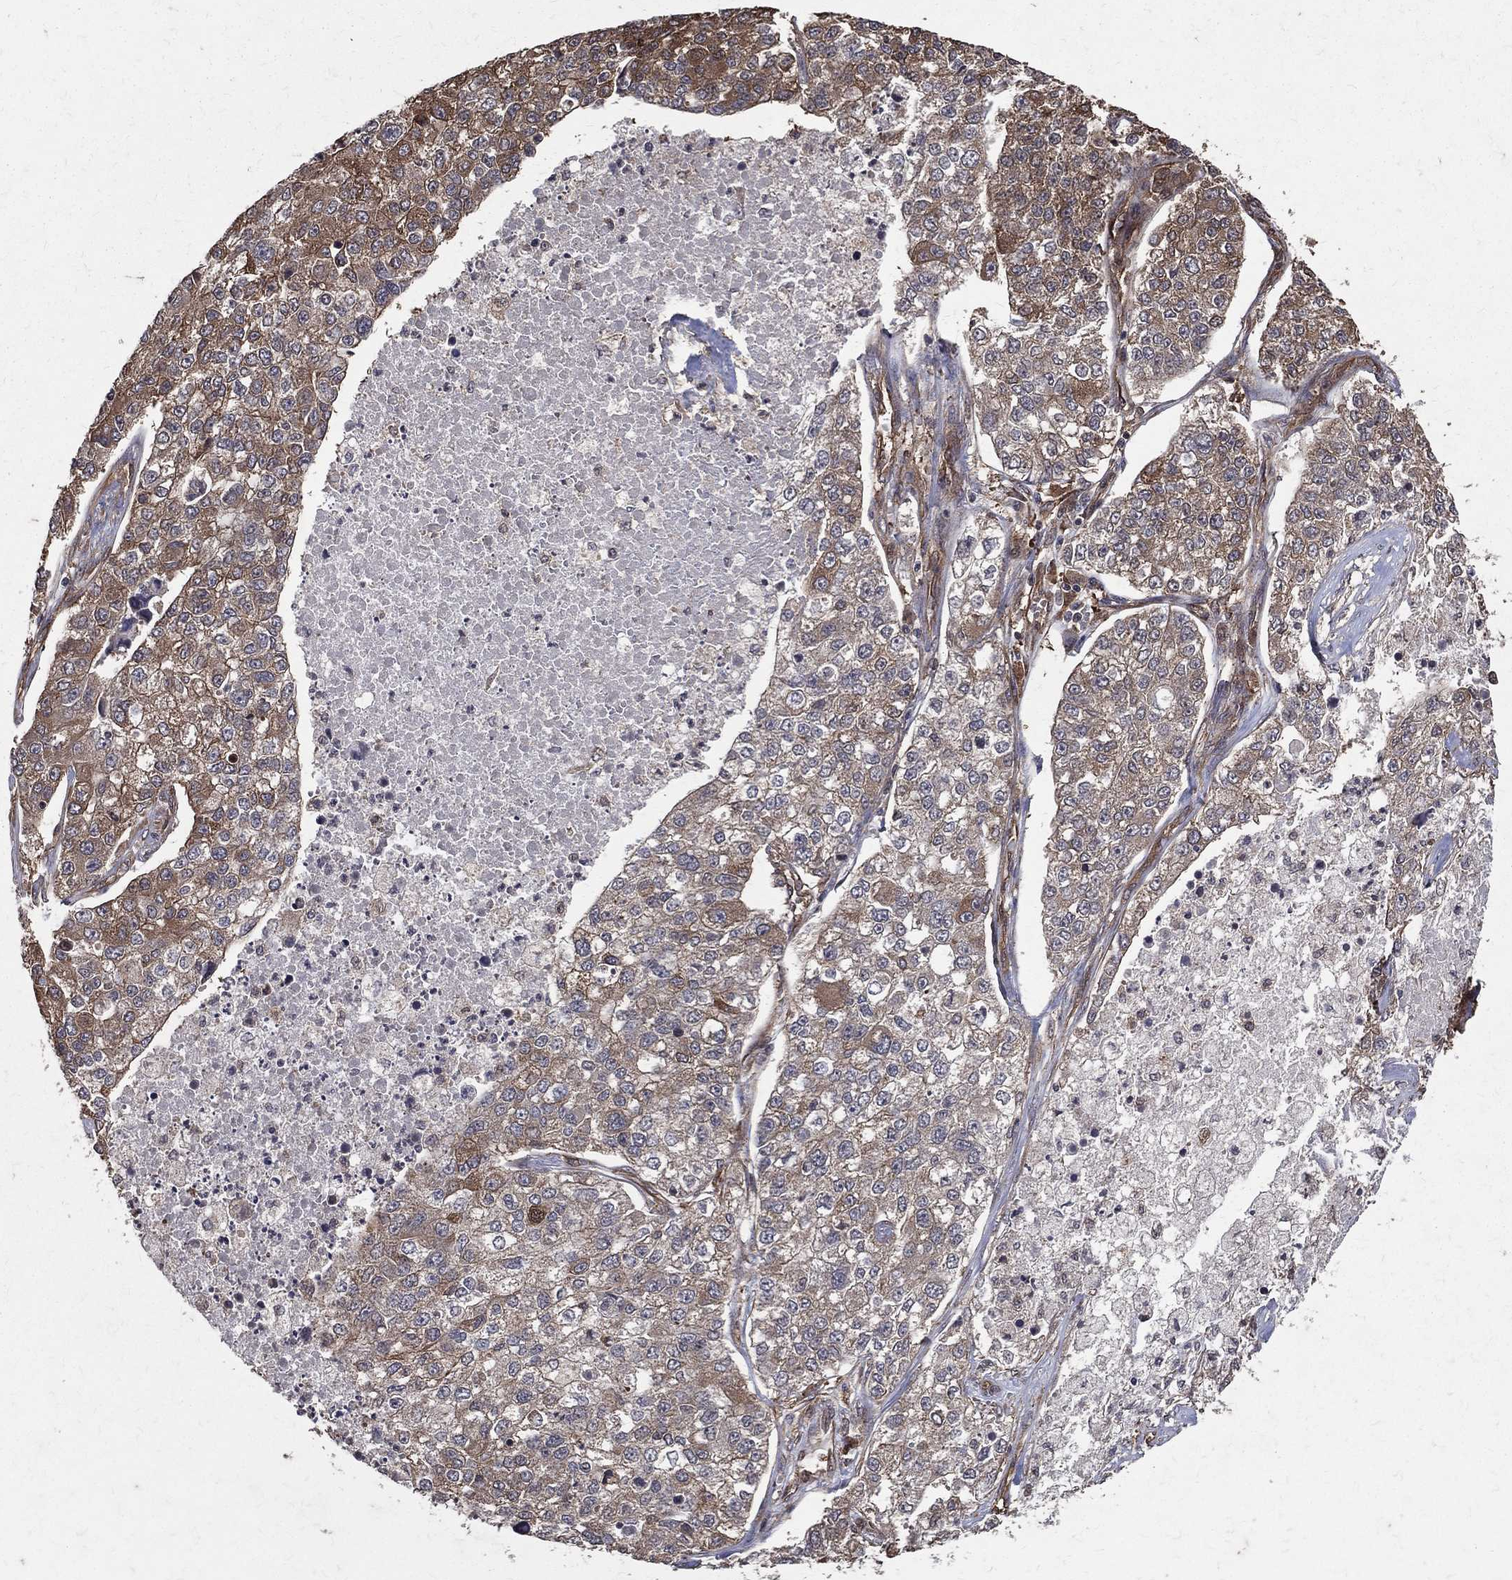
{"staining": {"intensity": "moderate", "quantity": "25%-75%", "location": "cytoplasmic/membranous"}, "tissue": "lung cancer", "cell_type": "Tumor cells", "image_type": "cancer", "snomed": [{"axis": "morphology", "description": "Adenocarcinoma, NOS"}, {"axis": "topography", "description": "Lung"}], "caption": "High-magnification brightfield microscopy of adenocarcinoma (lung) stained with DAB (3,3'-diaminobenzidine) (brown) and counterstained with hematoxylin (blue). tumor cells exhibit moderate cytoplasmic/membranous expression is present in about25%-75% of cells.", "gene": "DPYSL2", "patient": {"sex": "male", "age": 49}}